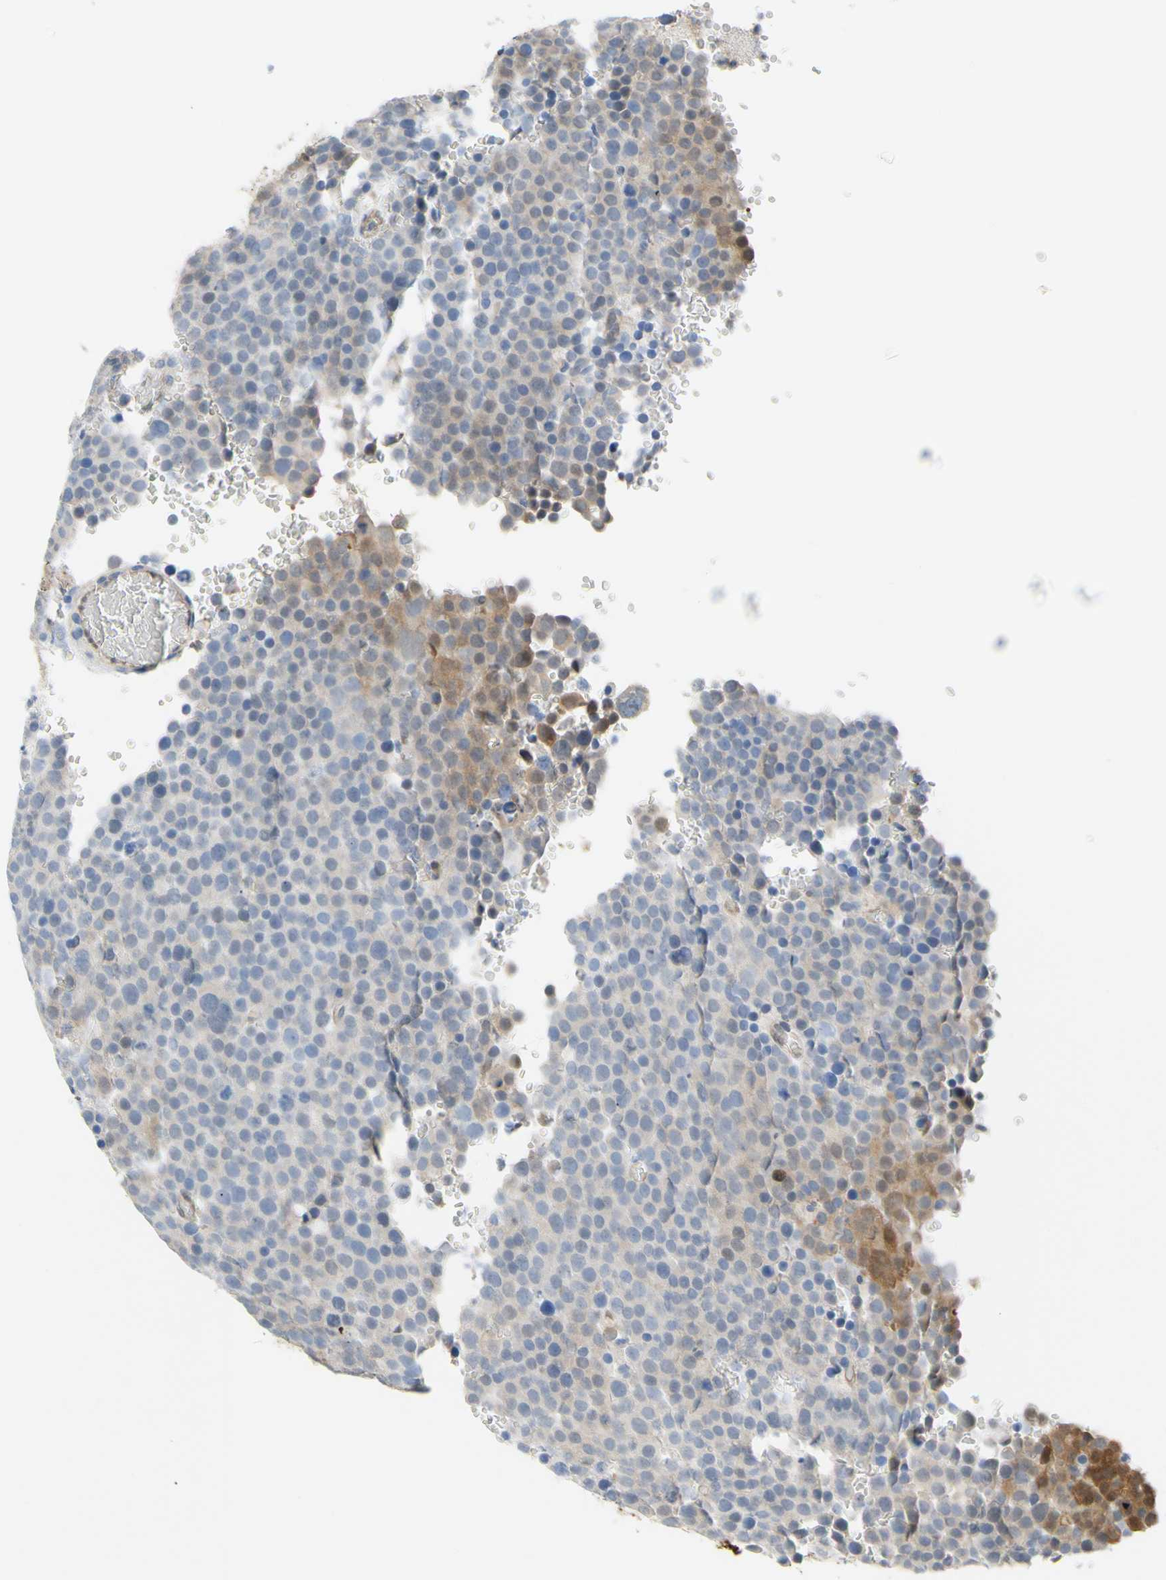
{"staining": {"intensity": "moderate", "quantity": "25%-75%", "location": "cytoplasmic/membranous"}, "tissue": "testis cancer", "cell_type": "Tumor cells", "image_type": "cancer", "snomed": [{"axis": "morphology", "description": "Seminoma, NOS"}, {"axis": "topography", "description": "Testis"}], "caption": "The histopathology image reveals immunohistochemical staining of testis cancer (seminoma). There is moderate cytoplasmic/membranous positivity is seen in about 25%-75% of tumor cells.", "gene": "UPK3B", "patient": {"sex": "male", "age": 71}}